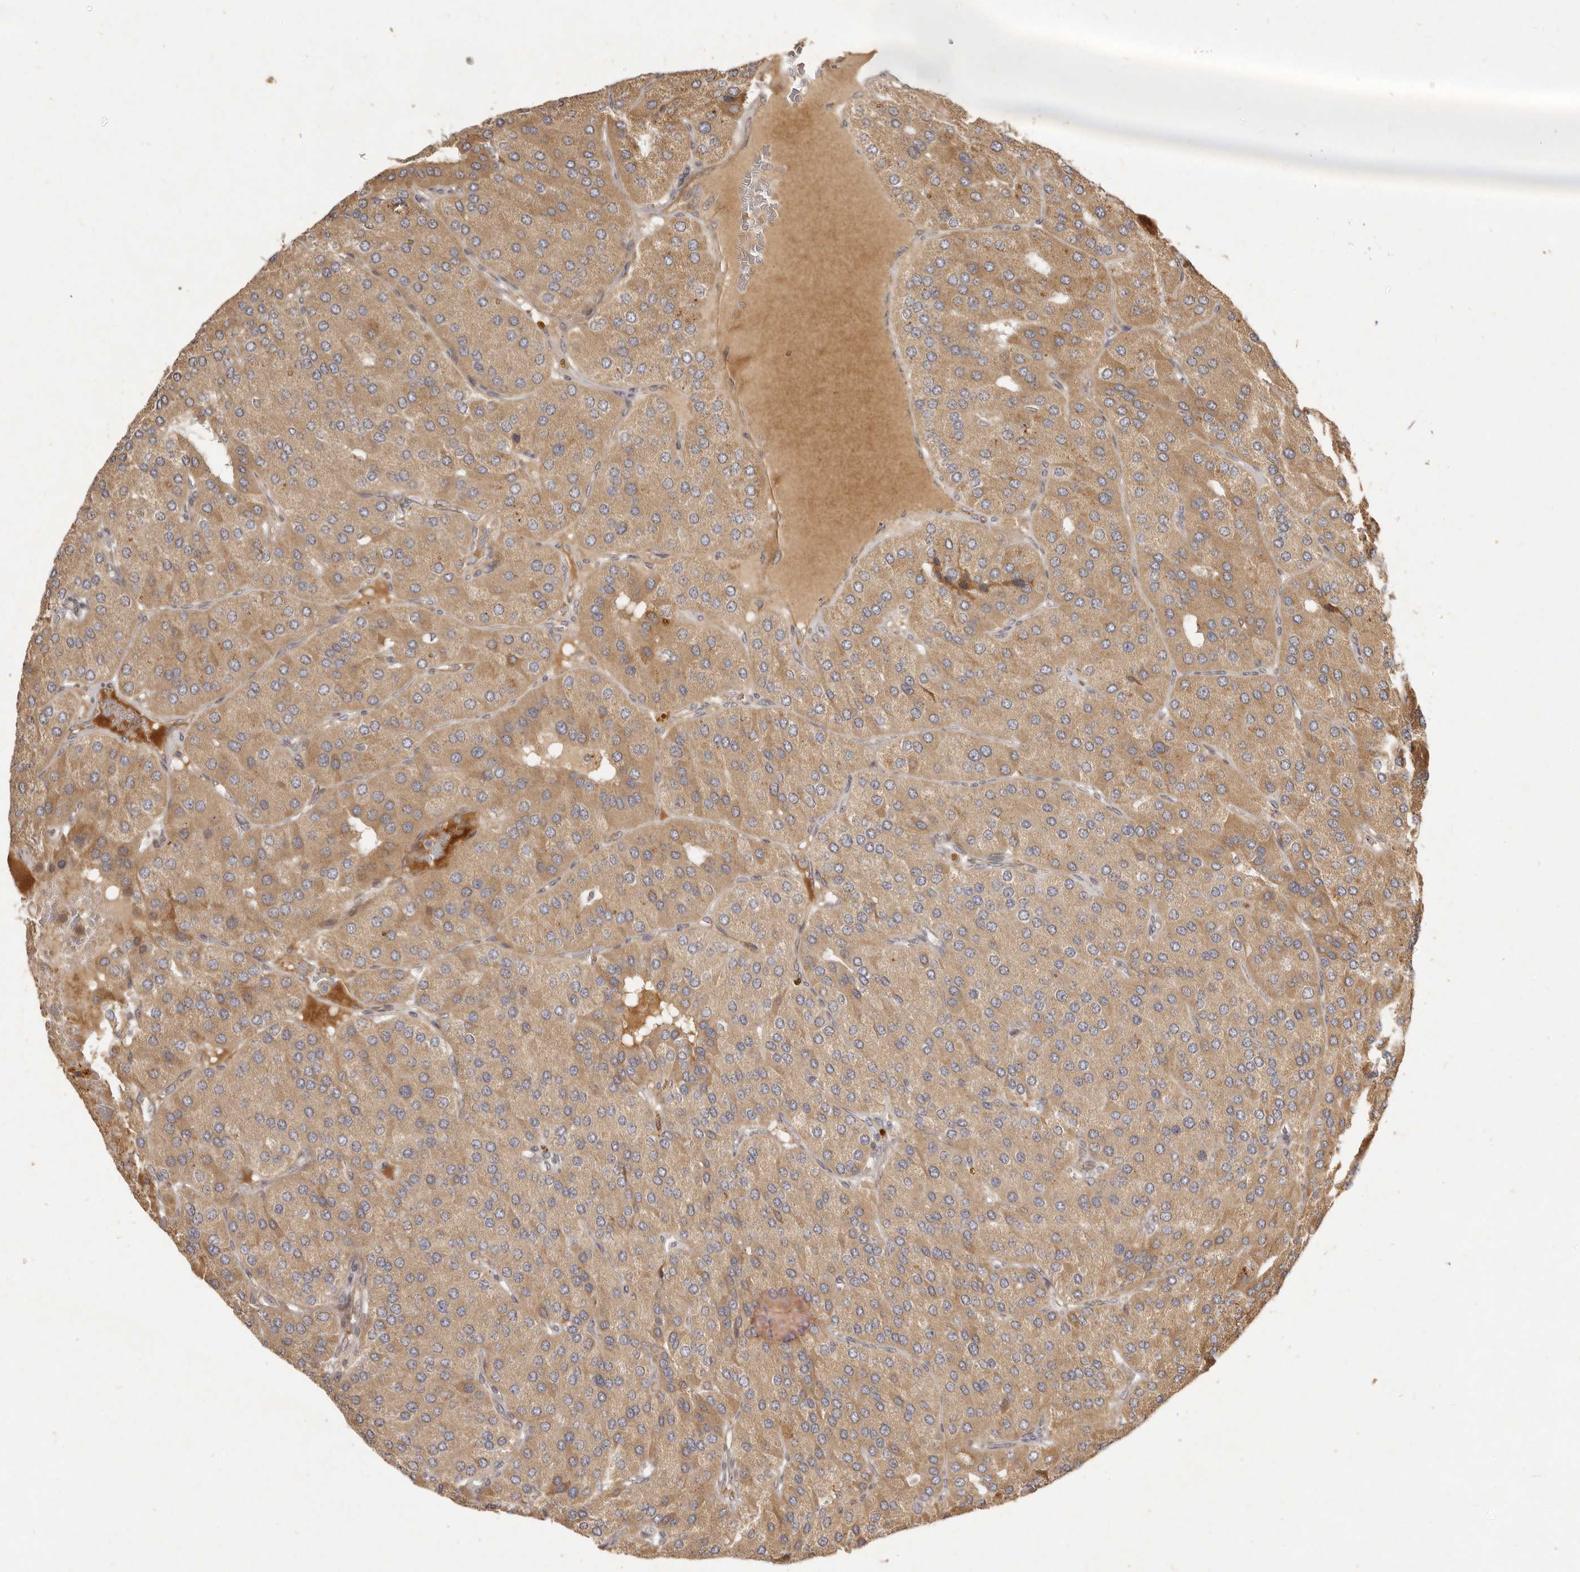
{"staining": {"intensity": "moderate", "quantity": ">75%", "location": "cytoplasmic/membranous"}, "tissue": "parathyroid gland", "cell_type": "Glandular cells", "image_type": "normal", "snomed": [{"axis": "morphology", "description": "Normal tissue, NOS"}, {"axis": "morphology", "description": "Adenoma, NOS"}, {"axis": "topography", "description": "Parathyroid gland"}], "caption": "About >75% of glandular cells in normal parathyroid gland display moderate cytoplasmic/membranous protein positivity as visualized by brown immunohistochemical staining.", "gene": "SEMA3A", "patient": {"sex": "female", "age": 86}}